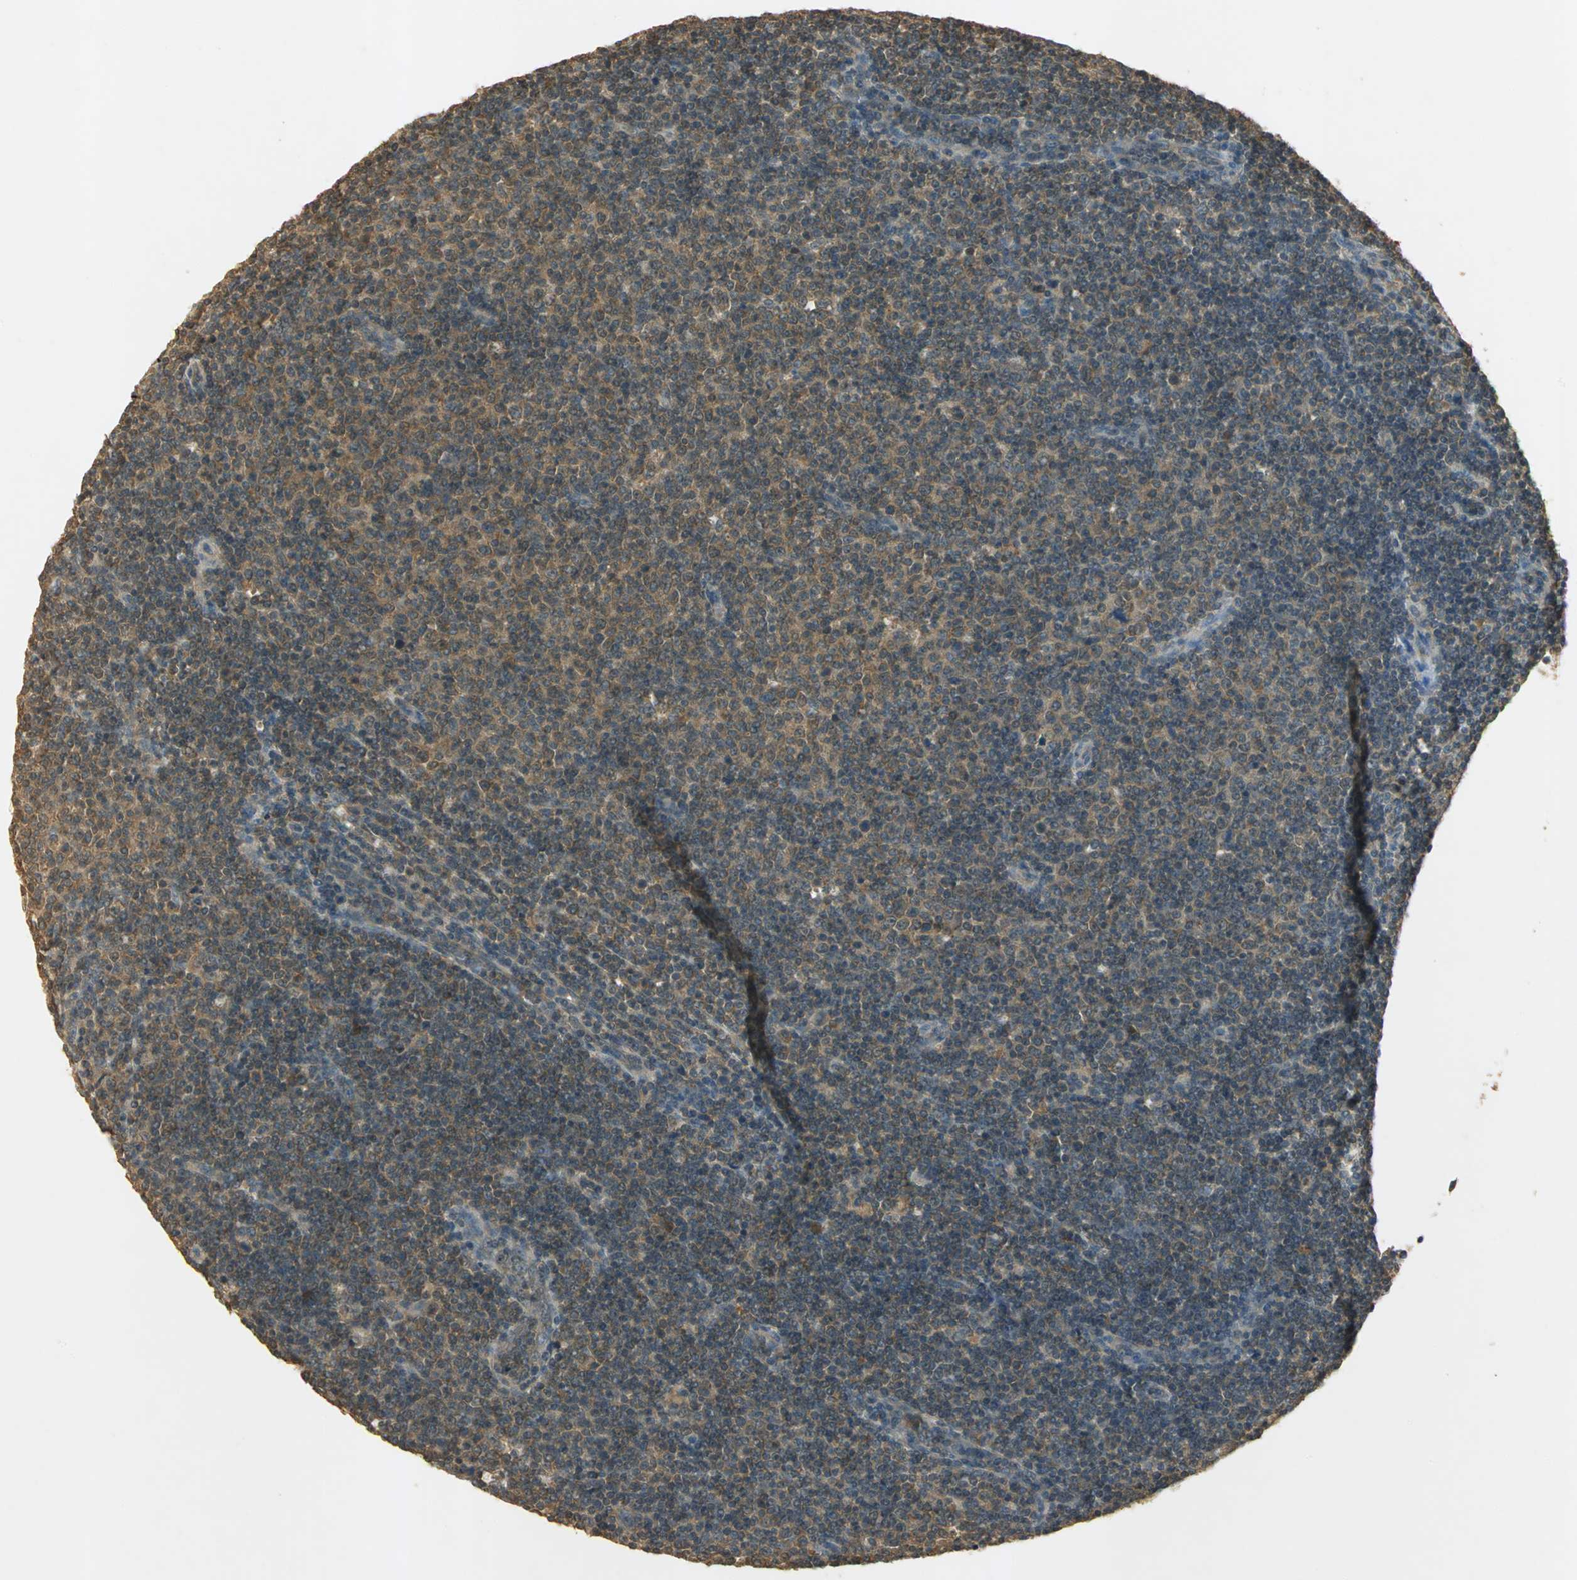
{"staining": {"intensity": "moderate", "quantity": "25%-75%", "location": "cytoplasmic/membranous"}, "tissue": "lymphoma", "cell_type": "Tumor cells", "image_type": "cancer", "snomed": [{"axis": "morphology", "description": "Malignant lymphoma, non-Hodgkin's type, Low grade"}, {"axis": "topography", "description": "Lymph node"}], "caption": "Brown immunohistochemical staining in human lymphoma displays moderate cytoplasmic/membranous expression in approximately 25%-75% of tumor cells.", "gene": "KEAP1", "patient": {"sex": "male", "age": 70}}